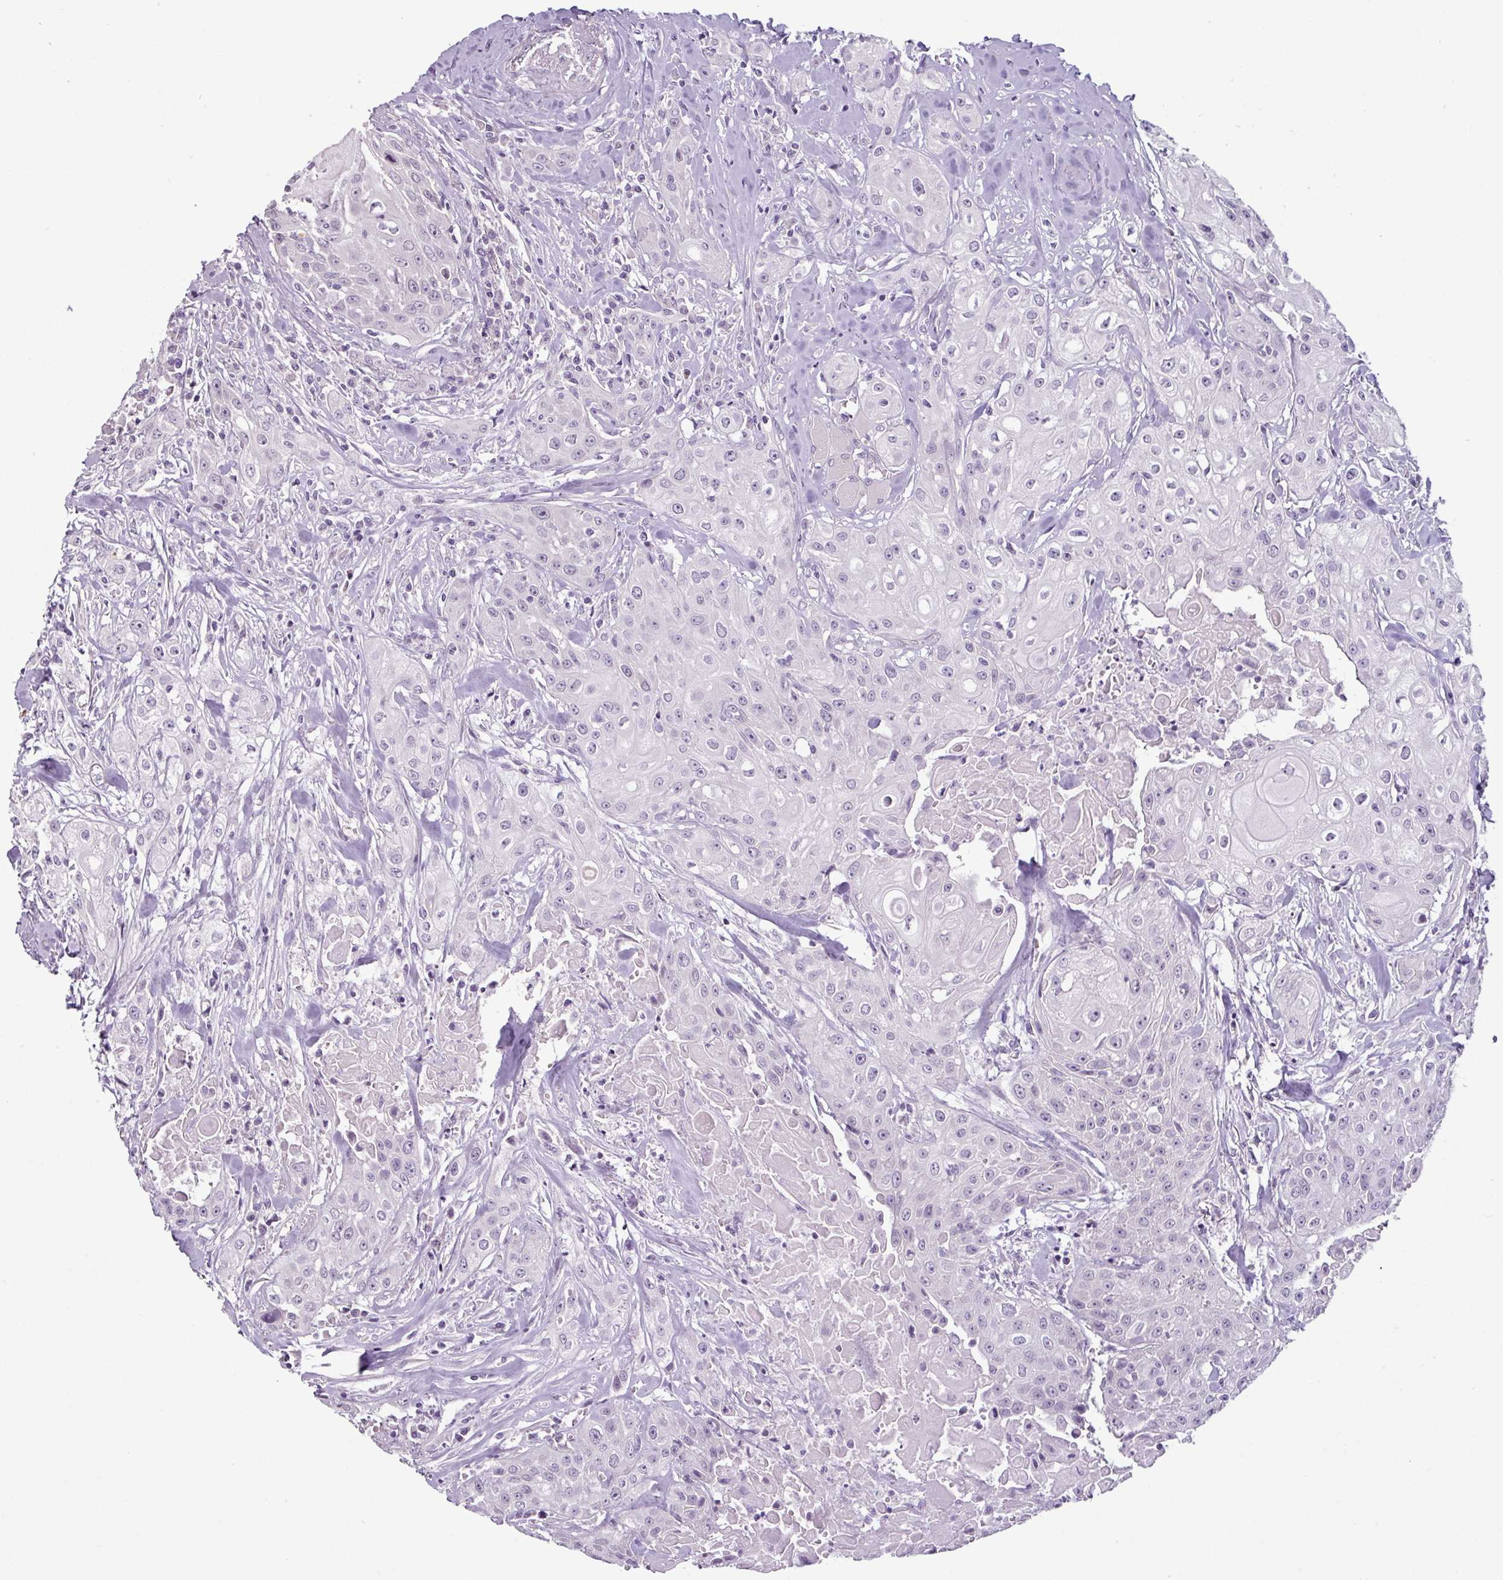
{"staining": {"intensity": "negative", "quantity": "none", "location": "none"}, "tissue": "head and neck cancer", "cell_type": "Tumor cells", "image_type": "cancer", "snomed": [{"axis": "morphology", "description": "Squamous cell carcinoma, NOS"}, {"axis": "topography", "description": "Oral tissue"}, {"axis": "topography", "description": "Head-Neck"}], "caption": "Tumor cells are negative for protein expression in human squamous cell carcinoma (head and neck). (Immunohistochemistry, brightfield microscopy, high magnification).", "gene": "OR52D1", "patient": {"sex": "female", "age": 82}}